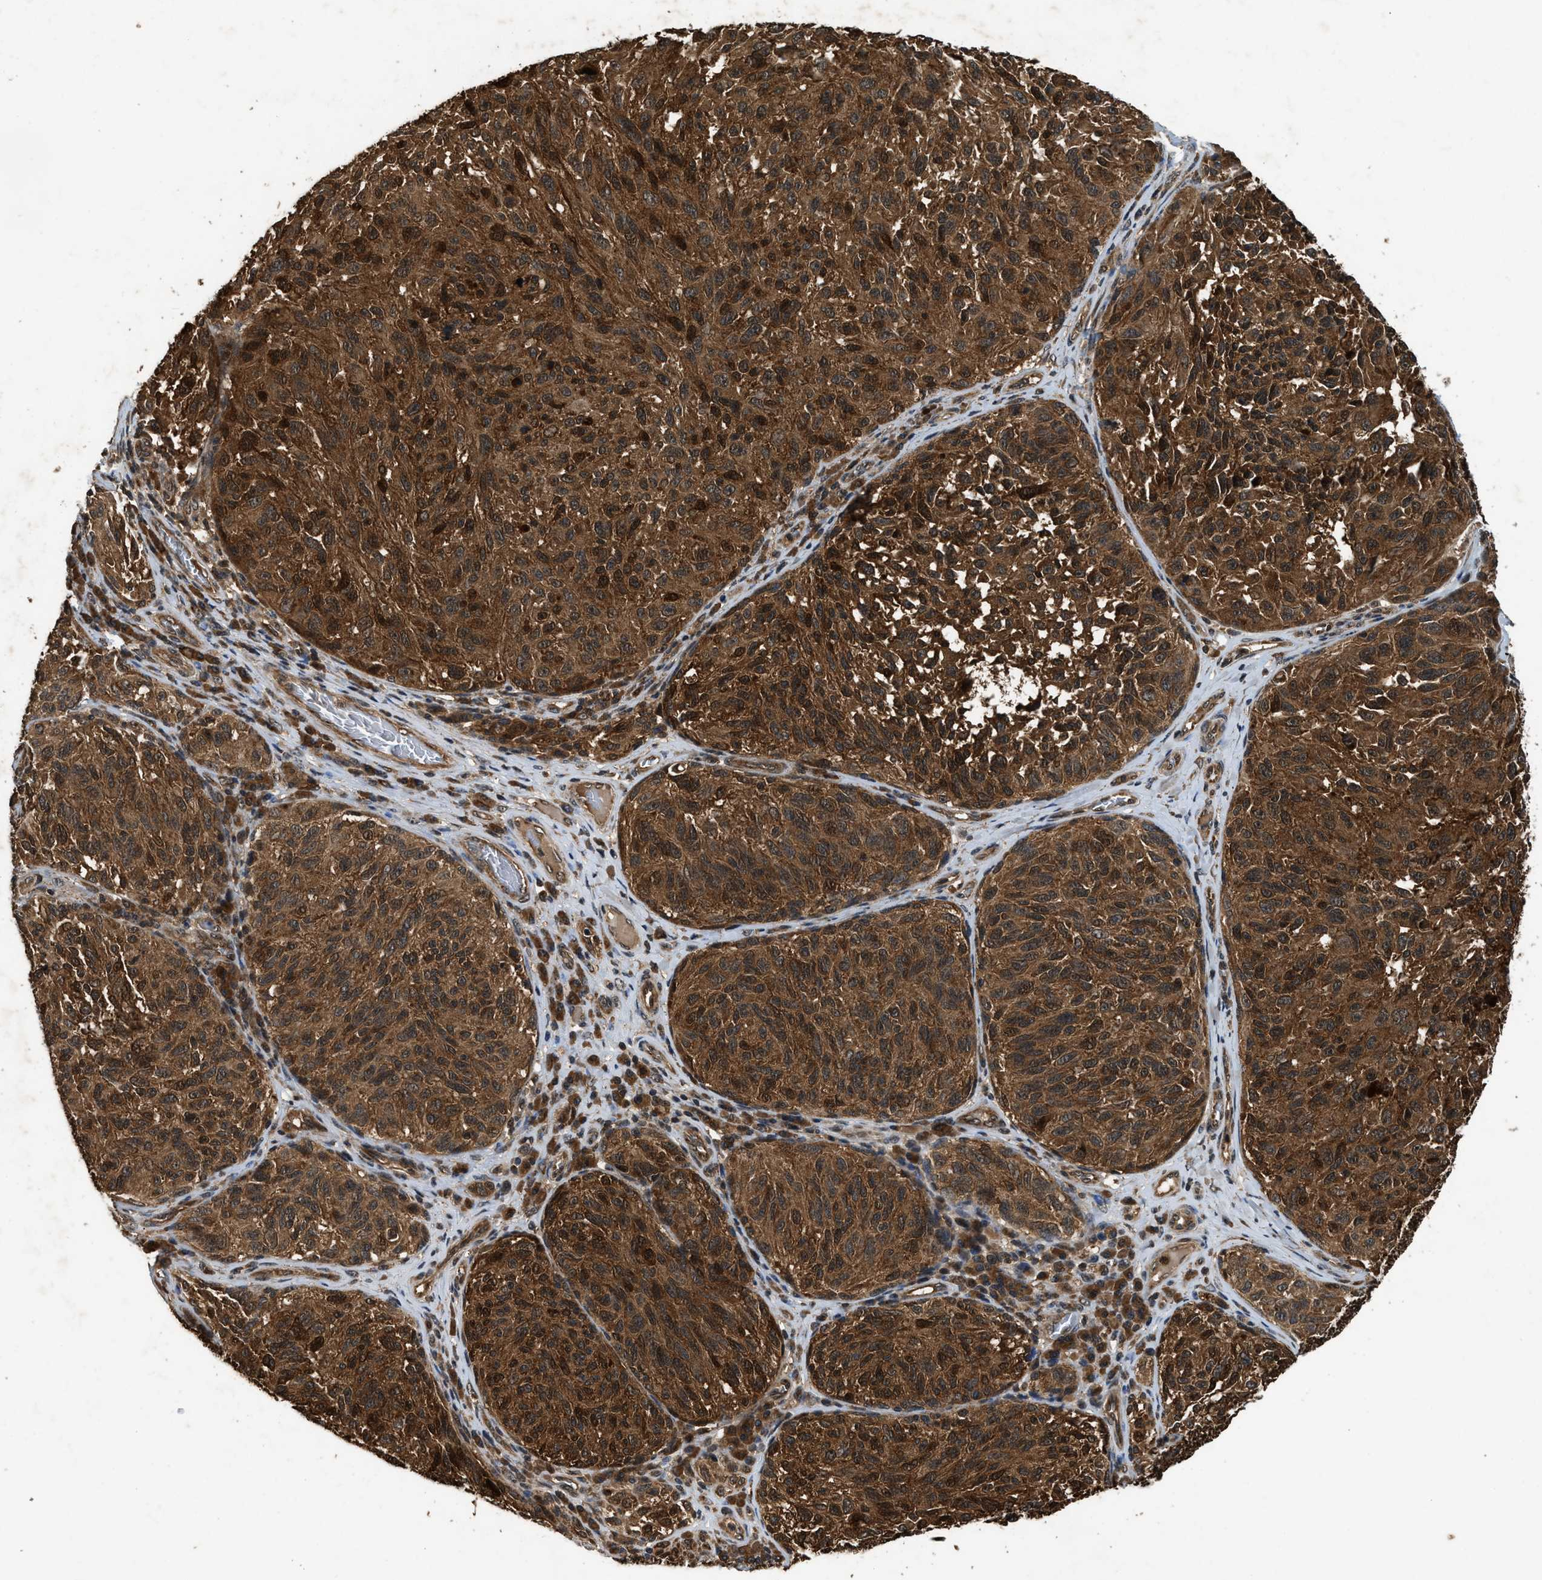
{"staining": {"intensity": "strong", "quantity": ">75%", "location": "cytoplasmic/membranous"}, "tissue": "melanoma", "cell_type": "Tumor cells", "image_type": "cancer", "snomed": [{"axis": "morphology", "description": "Malignant melanoma, NOS"}, {"axis": "topography", "description": "Skin"}], "caption": "The micrograph shows staining of malignant melanoma, revealing strong cytoplasmic/membranous protein expression (brown color) within tumor cells.", "gene": "RPS6KB1", "patient": {"sex": "female", "age": 73}}